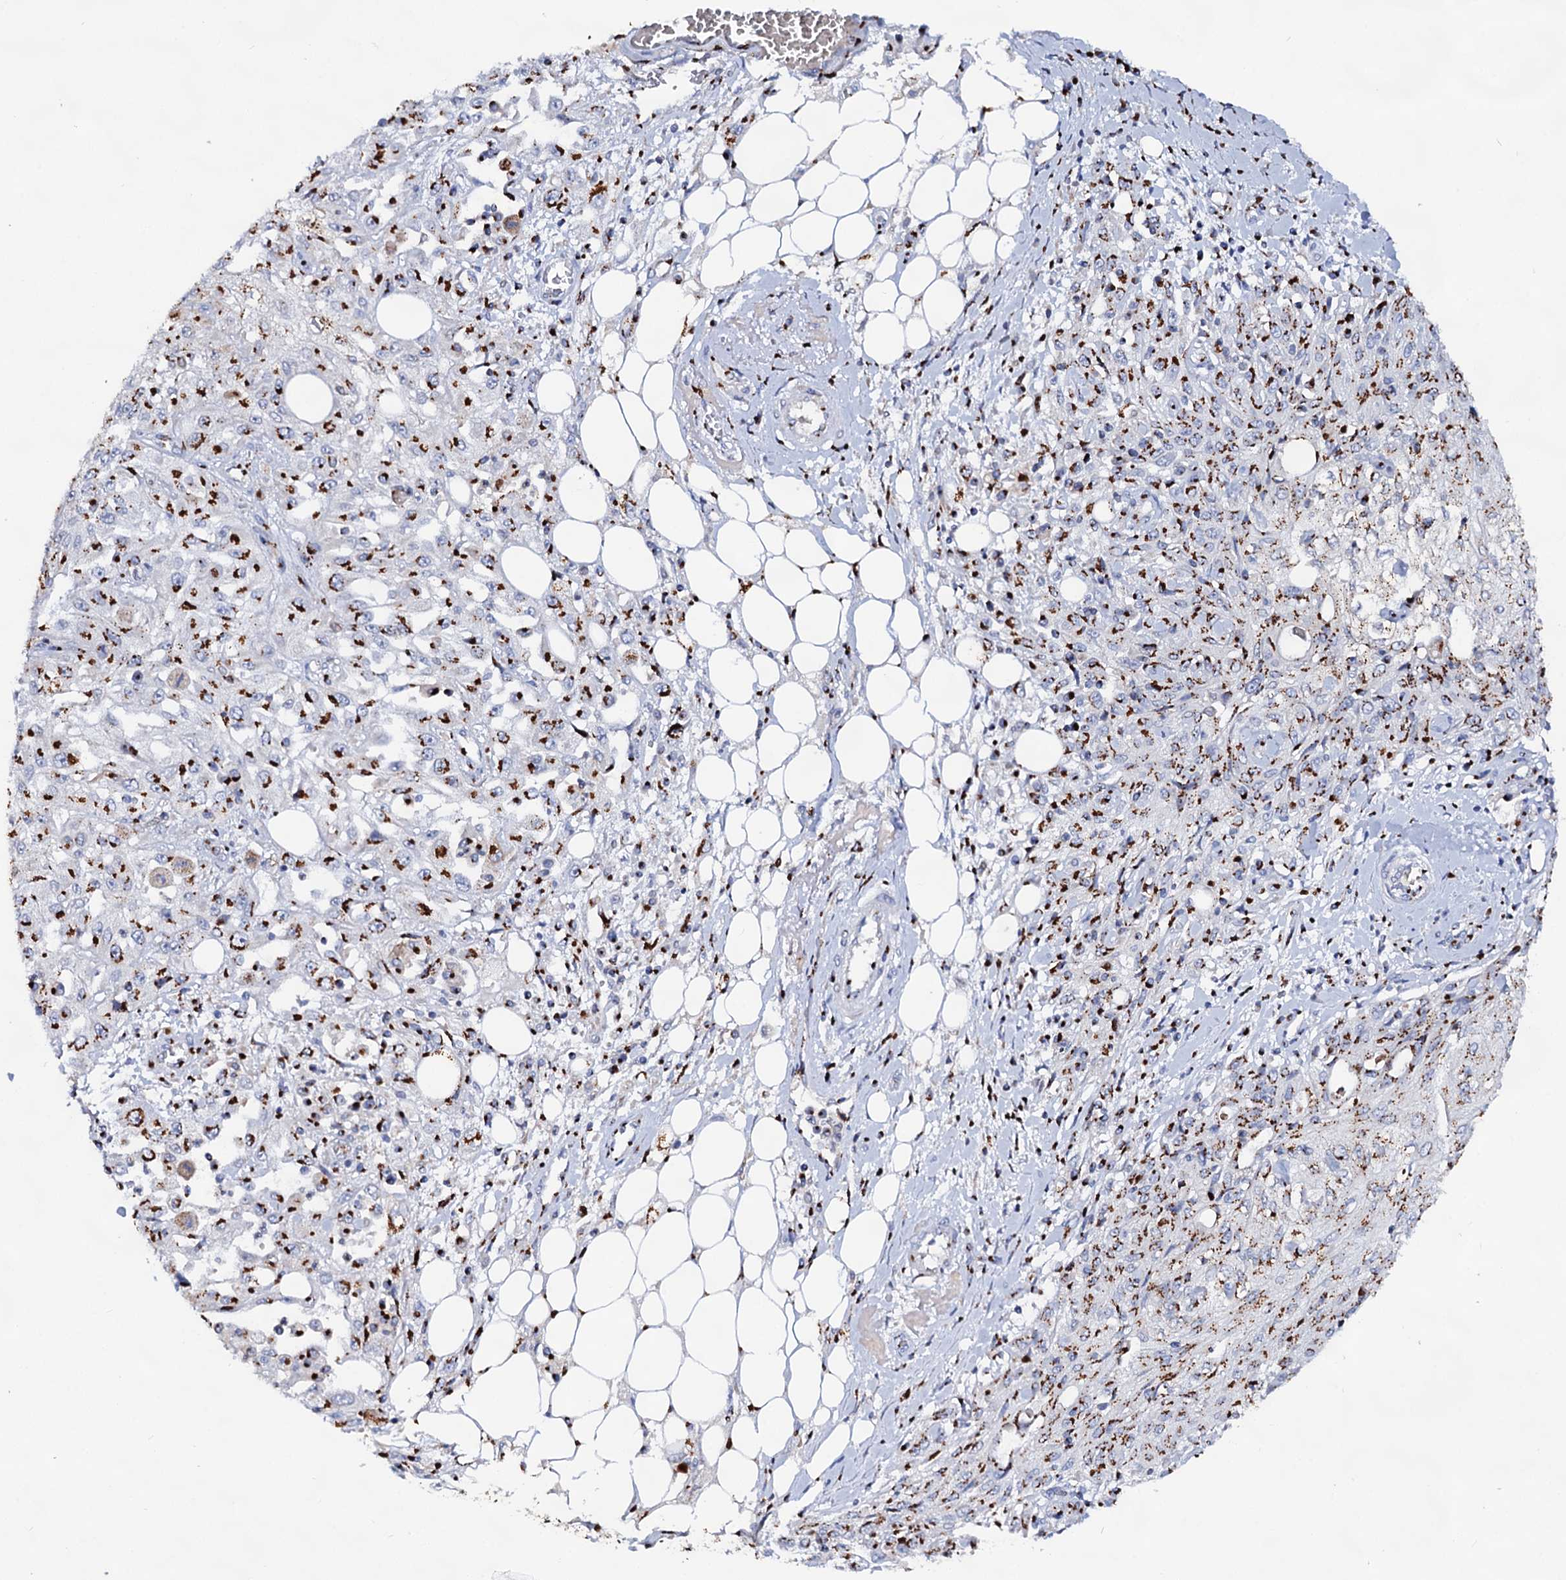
{"staining": {"intensity": "strong", "quantity": ">75%", "location": "cytoplasmic/membranous"}, "tissue": "skin cancer", "cell_type": "Tumor cells", "image_type": "cancer", "snomed": [{"axis": "morphology", "description": "Squamous cell carcinoma, NOS"}, {"axis": "morphology", "description": "Squamous cell carcinoma, metastatic, NOS"}, {"axis": "topography", "description": "Skin"}, {"axis": "topography", "description": "Lymph node"}], "caption": "Brown immunohistochemical staining in human skin metastatic squamous cell carcinoma displays strong cytoplasmic/membranous expression in approximately >75% of tumor cells.", "gene": "TM9SF3", "patient": {"sex": "male", "age": 75}}